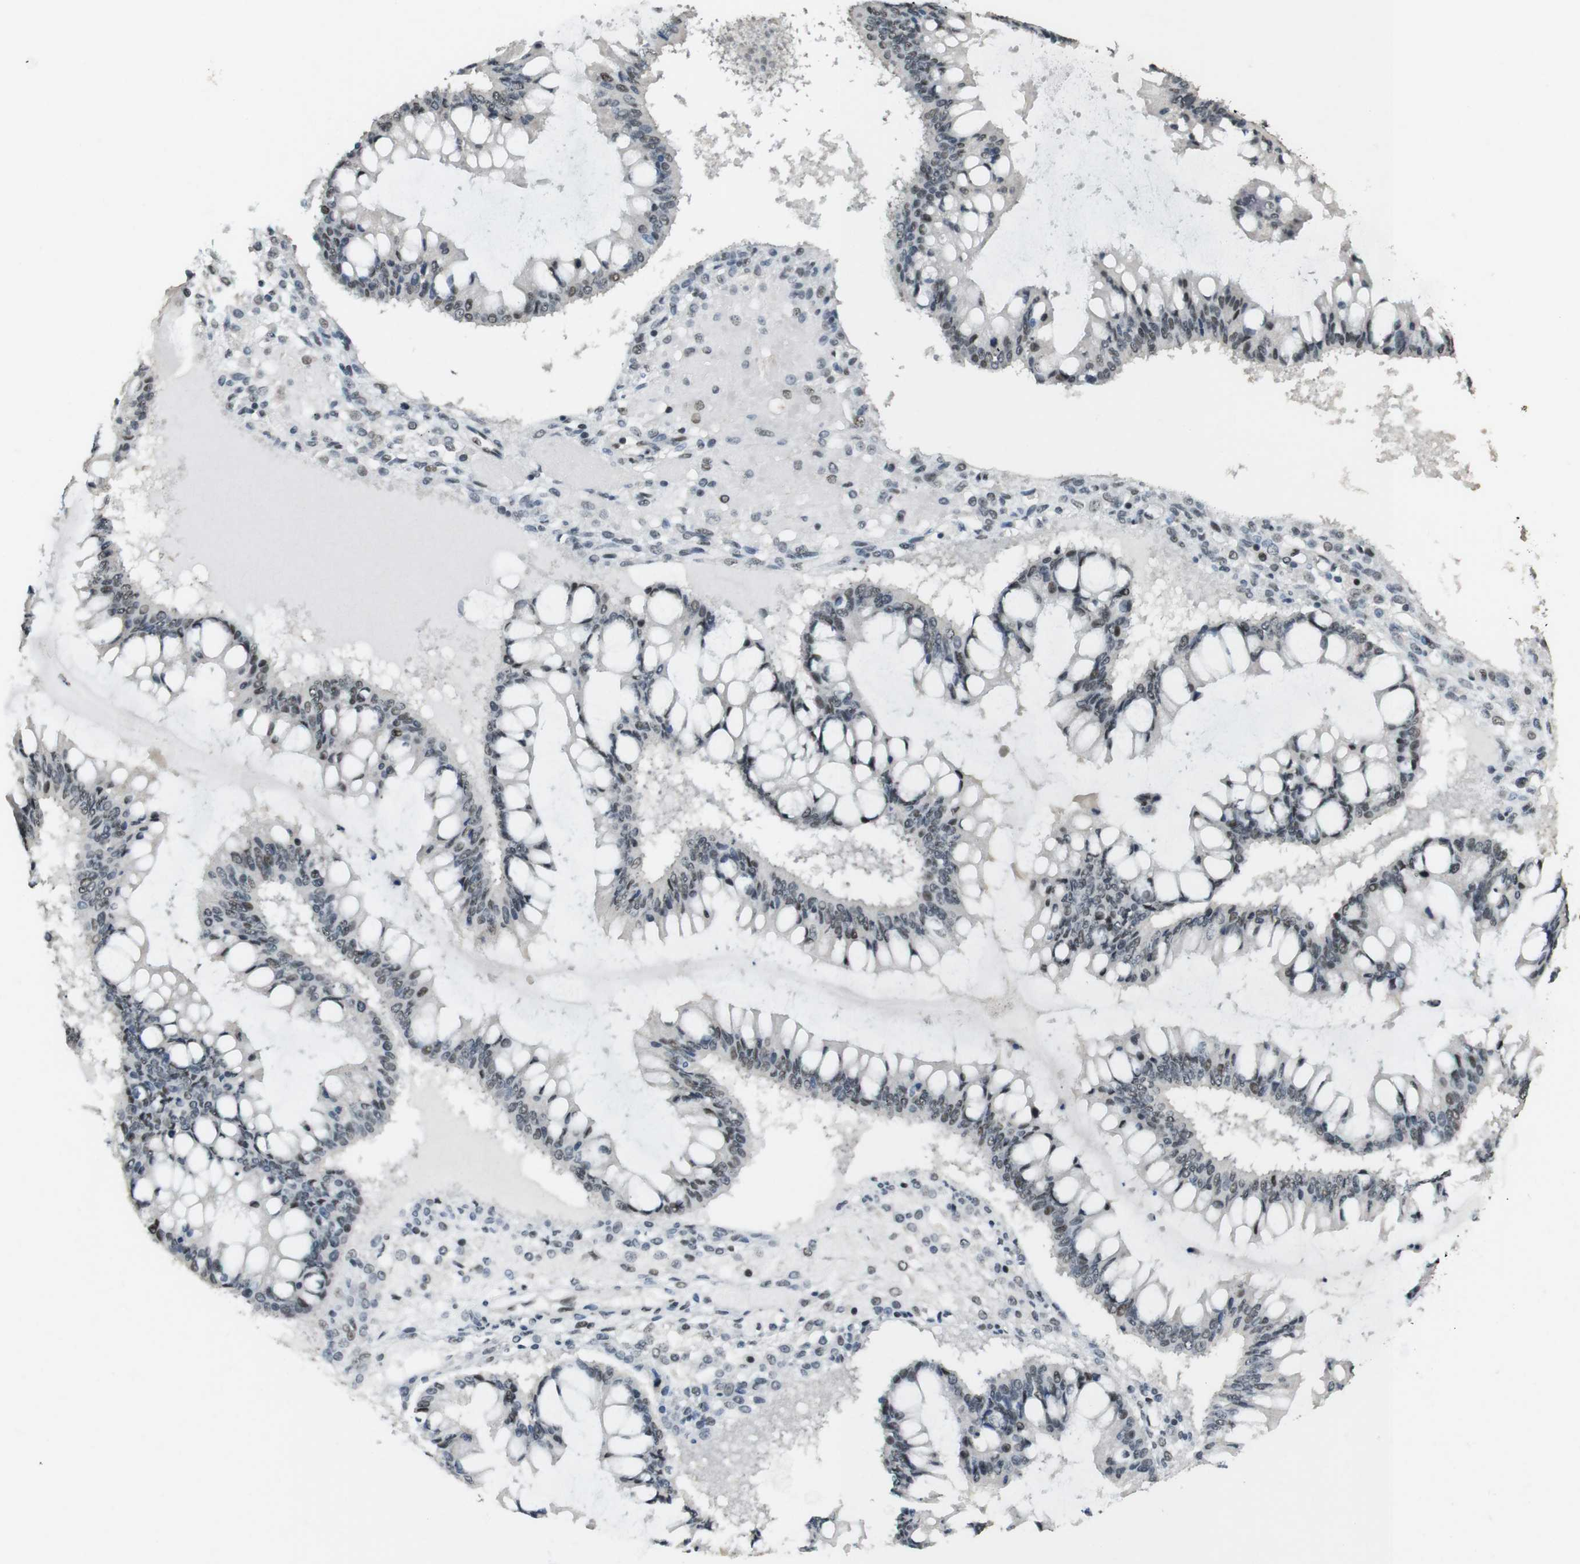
{"staining": {"intensity": "weak", "quantity": "25%-75%", "location": "nuclear"}, "tissue": "ovarian cancer", "cell_type": "Tumor cells", "image_type": "cancer", "snomed": [{"axis": "morphology", "description": "Cystadenocarcinoma, mucinous, NOS"}, {"axis": "topography", "description": "Ovary"}], "caption": "Human ovarian cancer (mucinous cystadenocarcinoma) stained with a protein marker reveals weak staining in tumor cells.", "gene": "CSNK2B", "patient": {"sex": "female", "age": 73}}